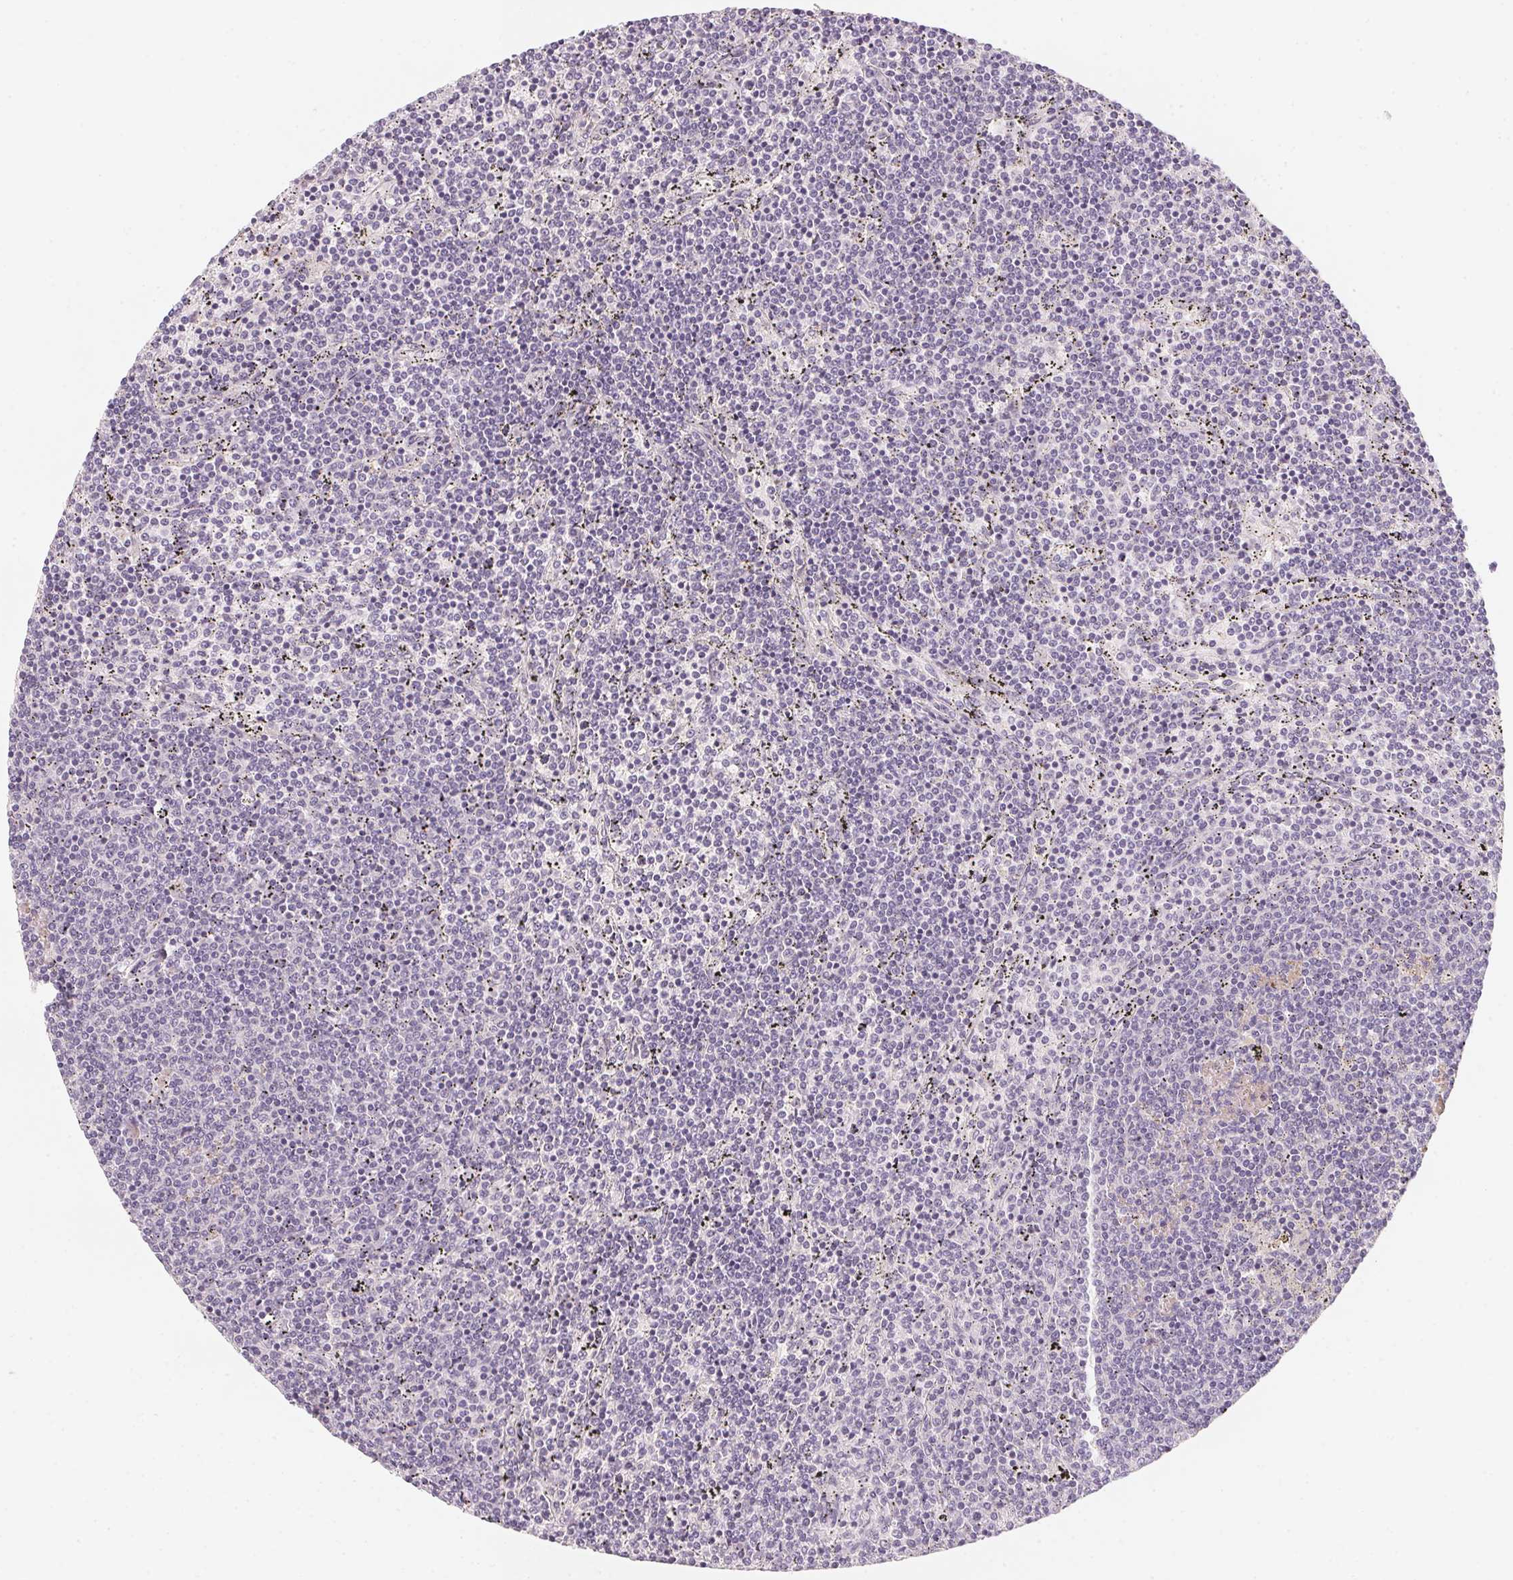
{"staining": {"intensity": "negative", "quantity": "none", "location": "none"}, "tissue": "lymphoma", "cell_type": "Tumor cells", "image_type": "cancer", "snomed": [{"axis": "morphology", "description": "Malignant lymphoma, non-Hodgkin's type, Low grade"}, {"axis": "topography", "description": "Spleen"}], "caption": "Malignant lymphoma, non-Hodgkin's type (low-grade) stained for a protein using immunohistochemistry reveals no expression tumor cells.", "gene": "CFAP276", "patient": {"sex": "female", "age": 50}}